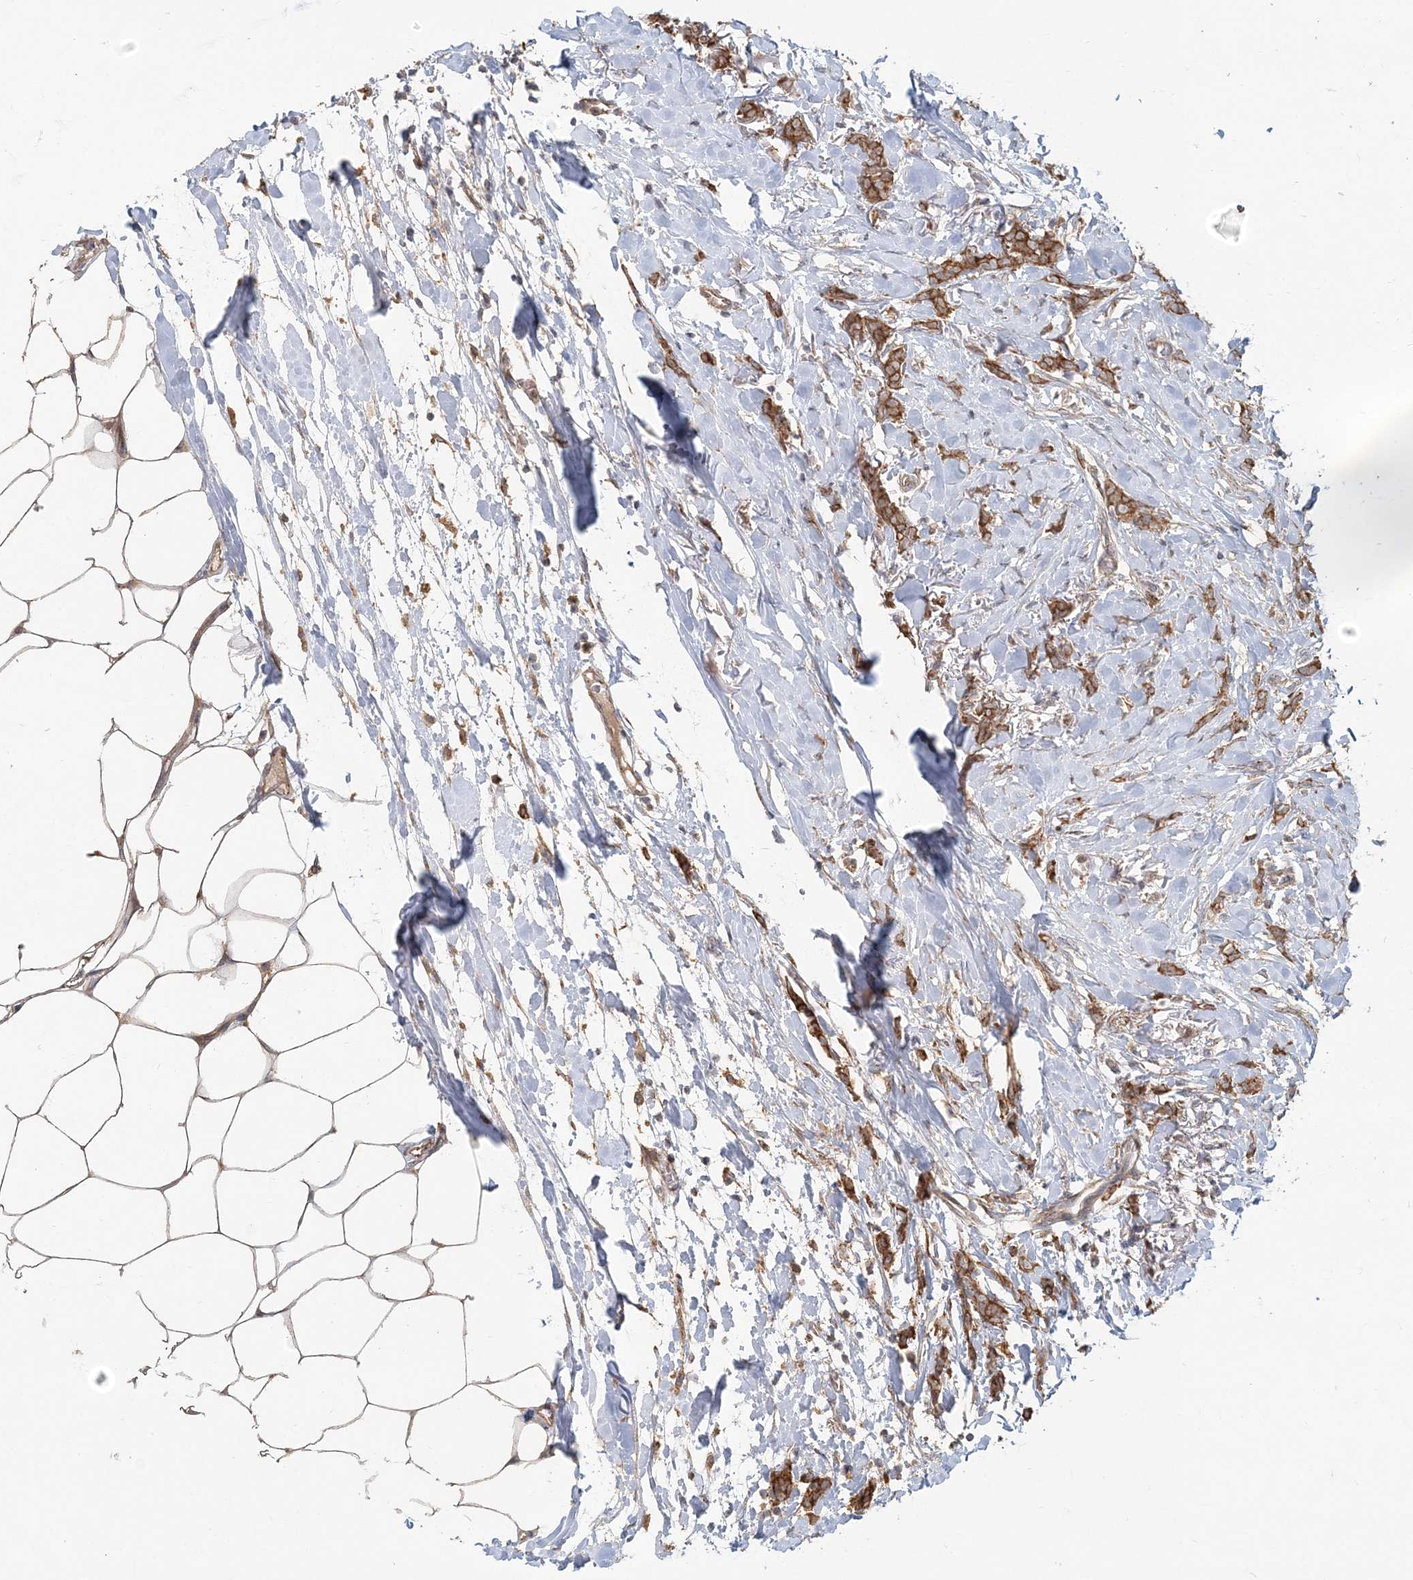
{"staining": {"intensity": "strong", "quantity": ">75%", "location": "cytoplasmic/membranous"}, "tissue": "breast cancer", "cell_type": "Tumor cells", "image_type": "cancer", "snomed": [{"axis": "morphology", "description": "Lobular carcinoma, in situ"}, {"axis": "morphology", "description": "Lobular carcinoma"}, {"axis": "topography", "description": "Breast"}], "caption": "Immunohistochemical staining of breast lobular carcinoma exhibits strong cytoplasmic/membranous protein staining in approximately >75% of tumor cells.", "gene": "RAB14", "patient": {"sex": "female", "age": 41}}